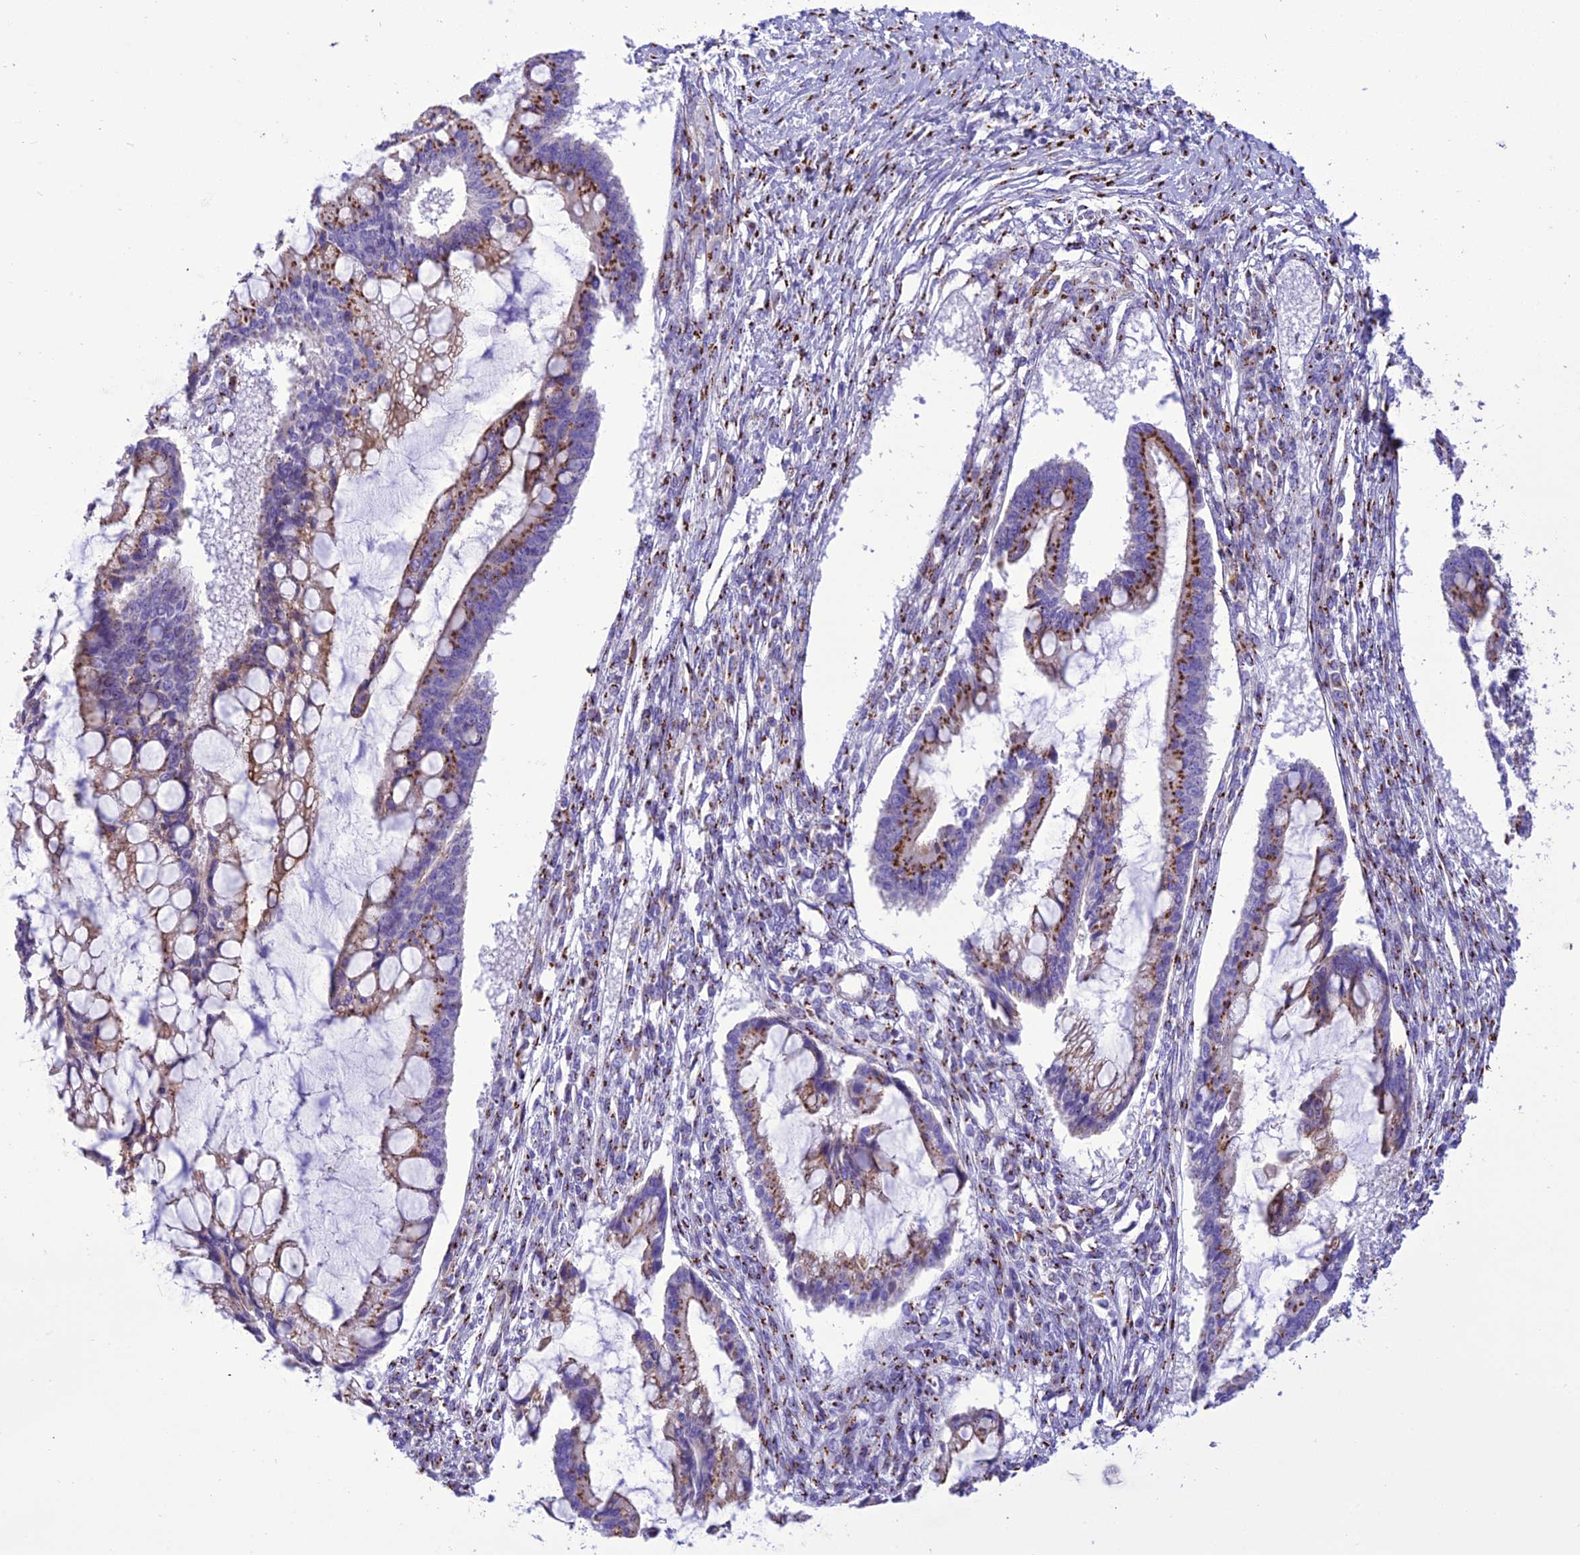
{"staining": {"intensity": "strong", "quantity": ">75%", "location": "cytoplasmic/membranous"}, "tissue": "ovarian cancer", "cell_type": "Tumor cells", "image_type": "cancer", "snomed": [{"axis": "morphology", "description": "Cystadenocarcinoma, mucinous, NOS"}, {"axis": "topography", "description": "Ovary"}], "caption": "The micrograph exhibits immunohistochemical staining of ovarian mucinous cystadenocarcinoma. There is strong cytoplasmic/membranous staining is appreciated in about >75% of tumor cells. The protein is shown in brown color, while the nuclei are stained blue.", "gene": "GOLM2", "patient": {"sex": "female", "age": 73}}